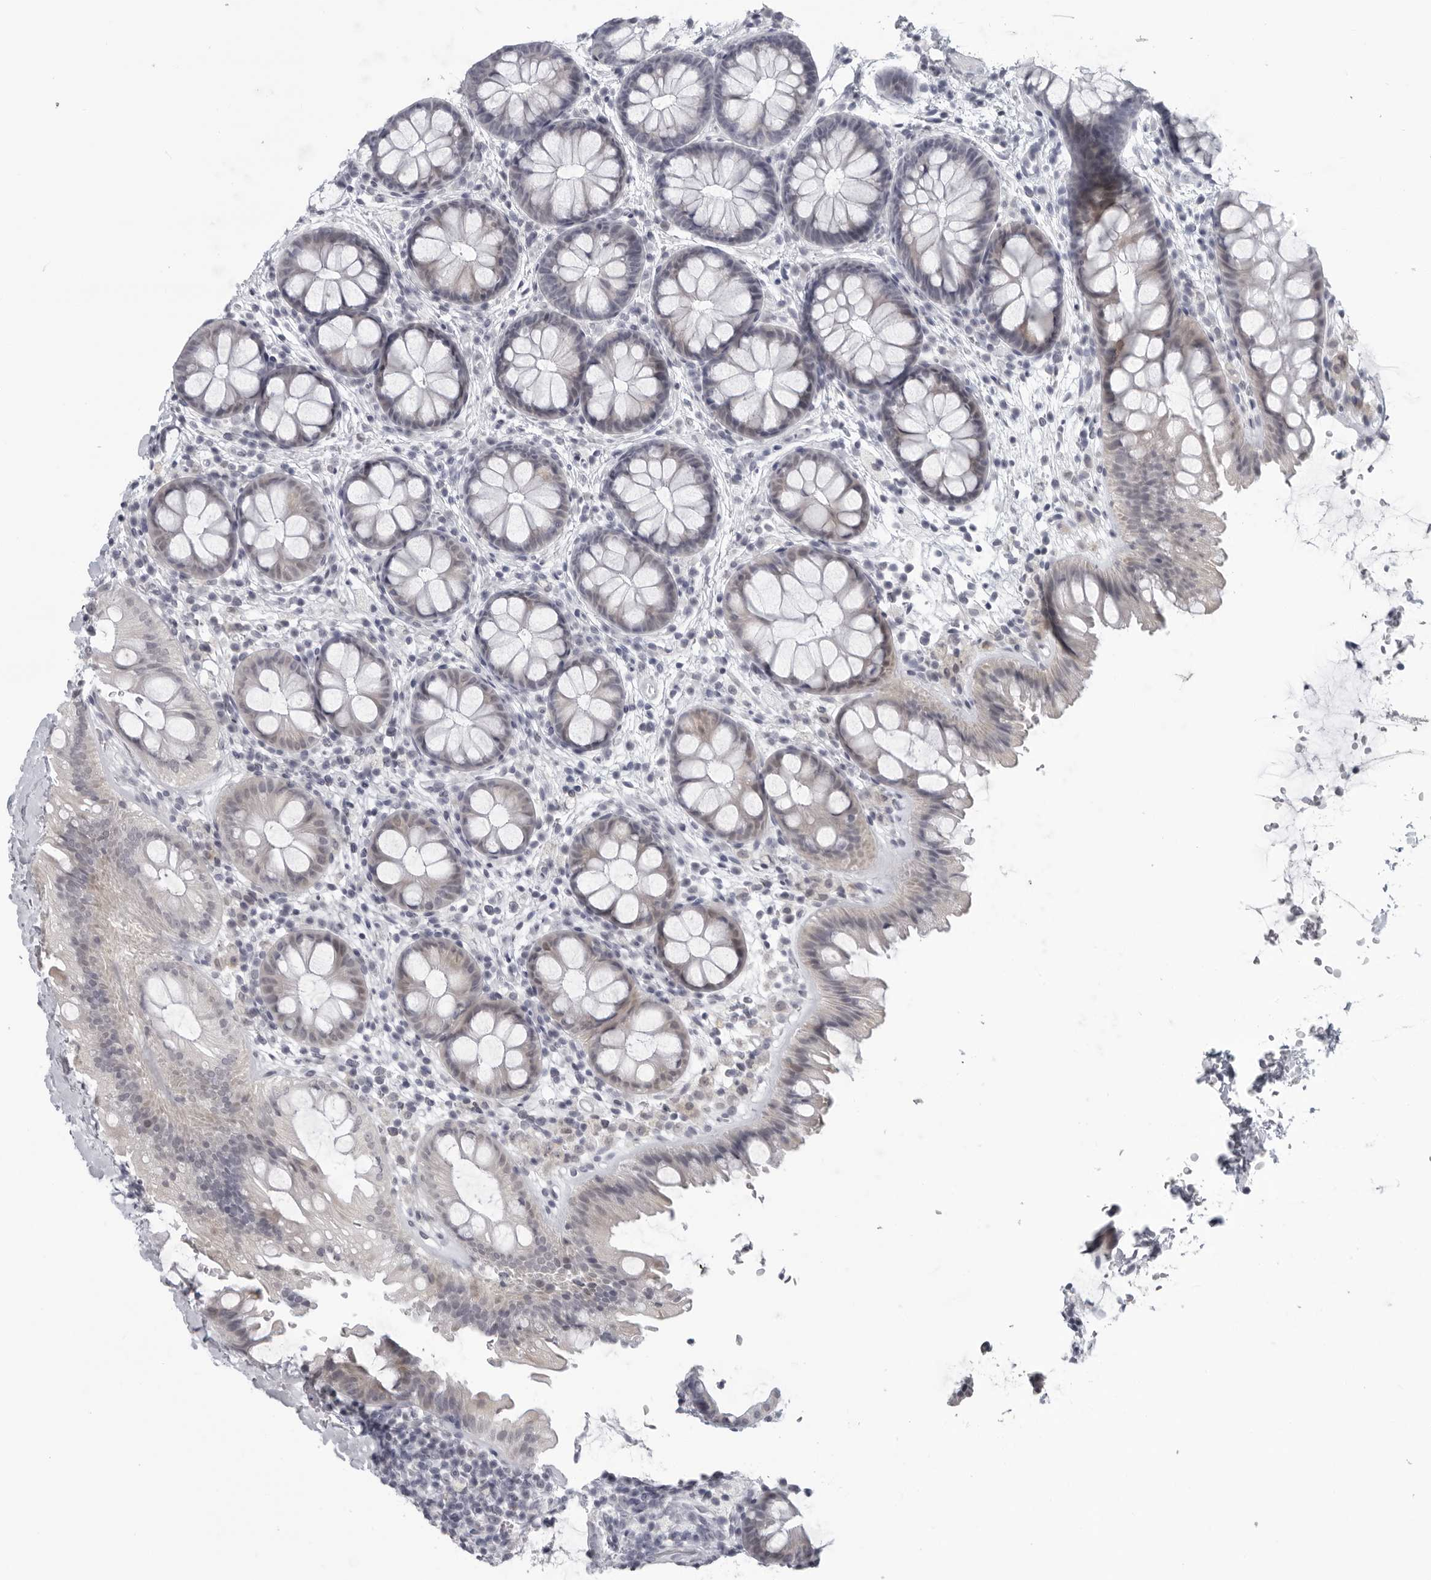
{"staining": {"intensity": "negative", "quantity": "none", "location": "none"}, "tissue": "colon", "cell_type": "Endothelial cells", "image_type": "normal", "snomed": [{"axis": "morphology", "description": "Normal tissue, NOS"}, {"axis": "topography", "description": "Colon"}], "caption": "Endothelial cells are negative for protein expression in unremarkable human colon. (DAB (3,3'-diaminobenzidine) immunohistochemistry (IHC), high magnification).", "gene": "OPLAH", "patient": {"sex": "female", "age": 62}}